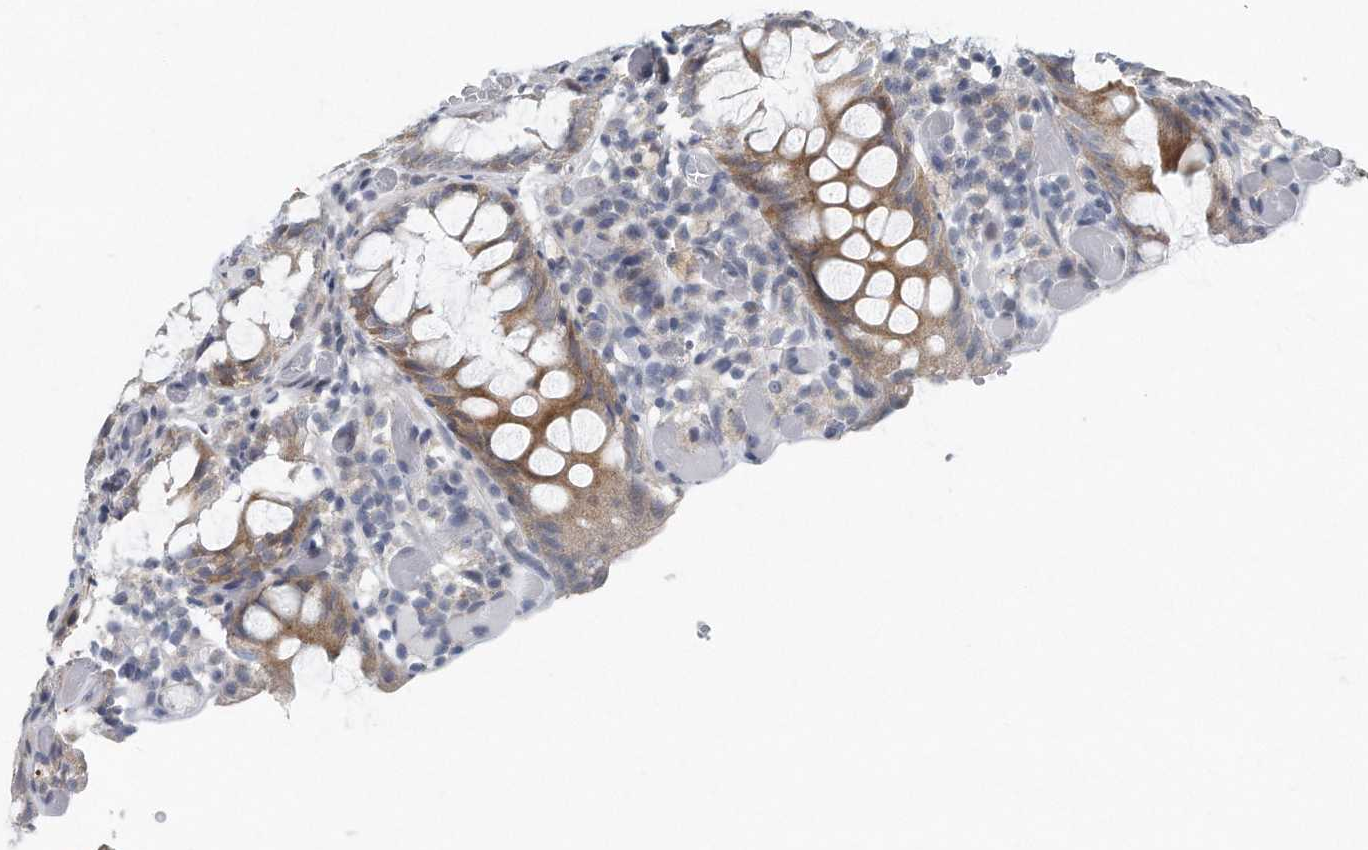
{"staining": {"intensity": "negative", "quantity": "none", "location": "none"}, "tissue": "colon", "cell_type": "Endothelial cells", "image_type": "normal", "snomed": [{"axis": "morphology", "description": "Normal tissue, NOS"}, {"axis": "topography", "description": "Colon"}], "caption": "Immunohistochemistry (IHC) of benign human colon displays no expression in endothelial cells. (Brightfield microscopy of DAB (3,3'-diaminobenzidine) immunohistochemistry (IHC) at high magnification).", "gene": "VLDLR", "patient": {"sex": "male", "age": 14}}